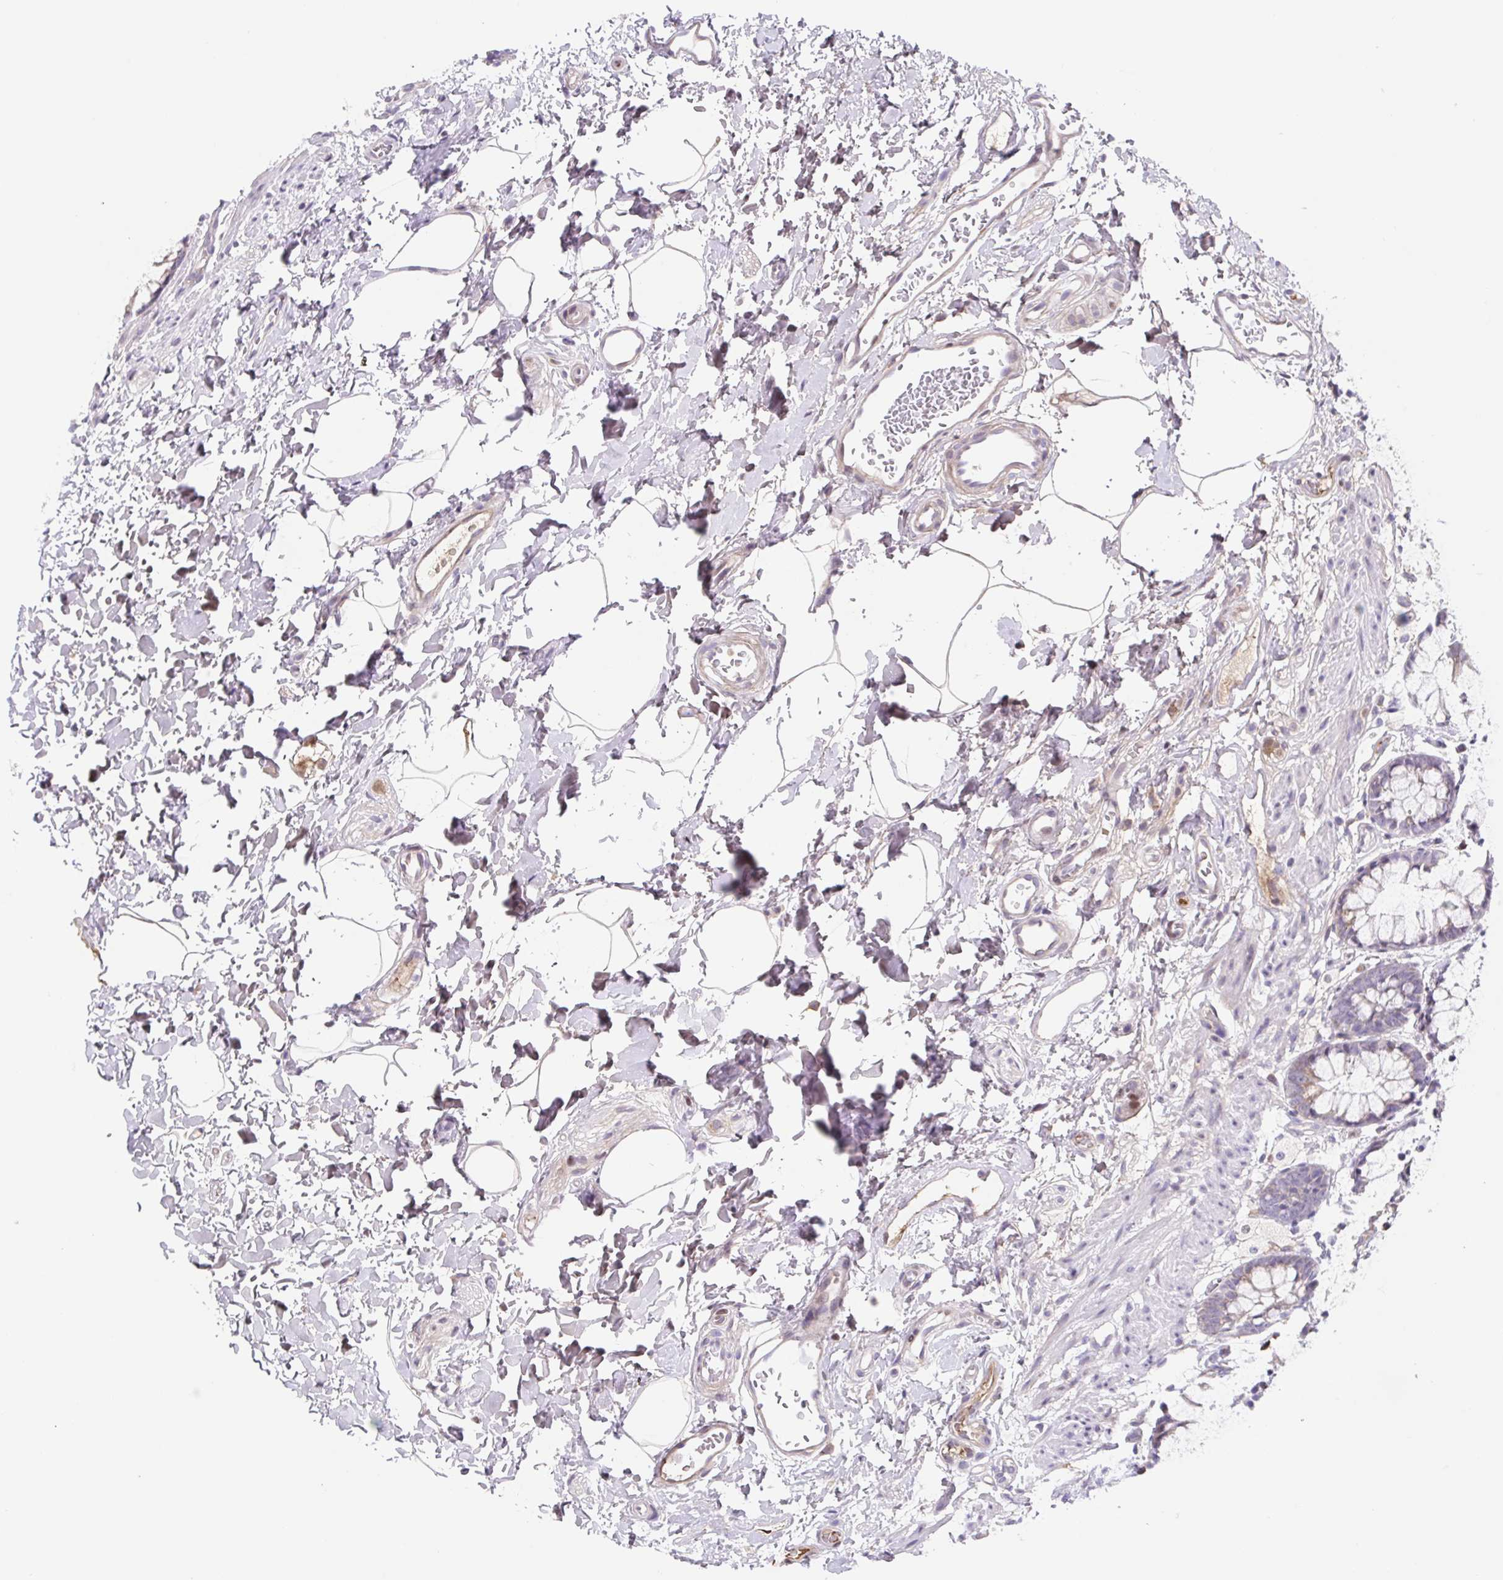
{"staining": {"intensity": "weak", "quantity": "<25%", "location": "cytoplasmic/membranous"}, "tissue": "rectum", "cell_type": "Glandular cells", "image_type": "normal", "snomed": [{"axis": "morphology", "description": "Normal tissue, NOS"}, {"axis": "topography", "description": "Rectum"}], "caption": "Rectum stained for a protein using immunohistochemistry demonstrates no staining glandular cells.", "gene": "TPRG1", "patient": {"sex": "female", "age": 62}}